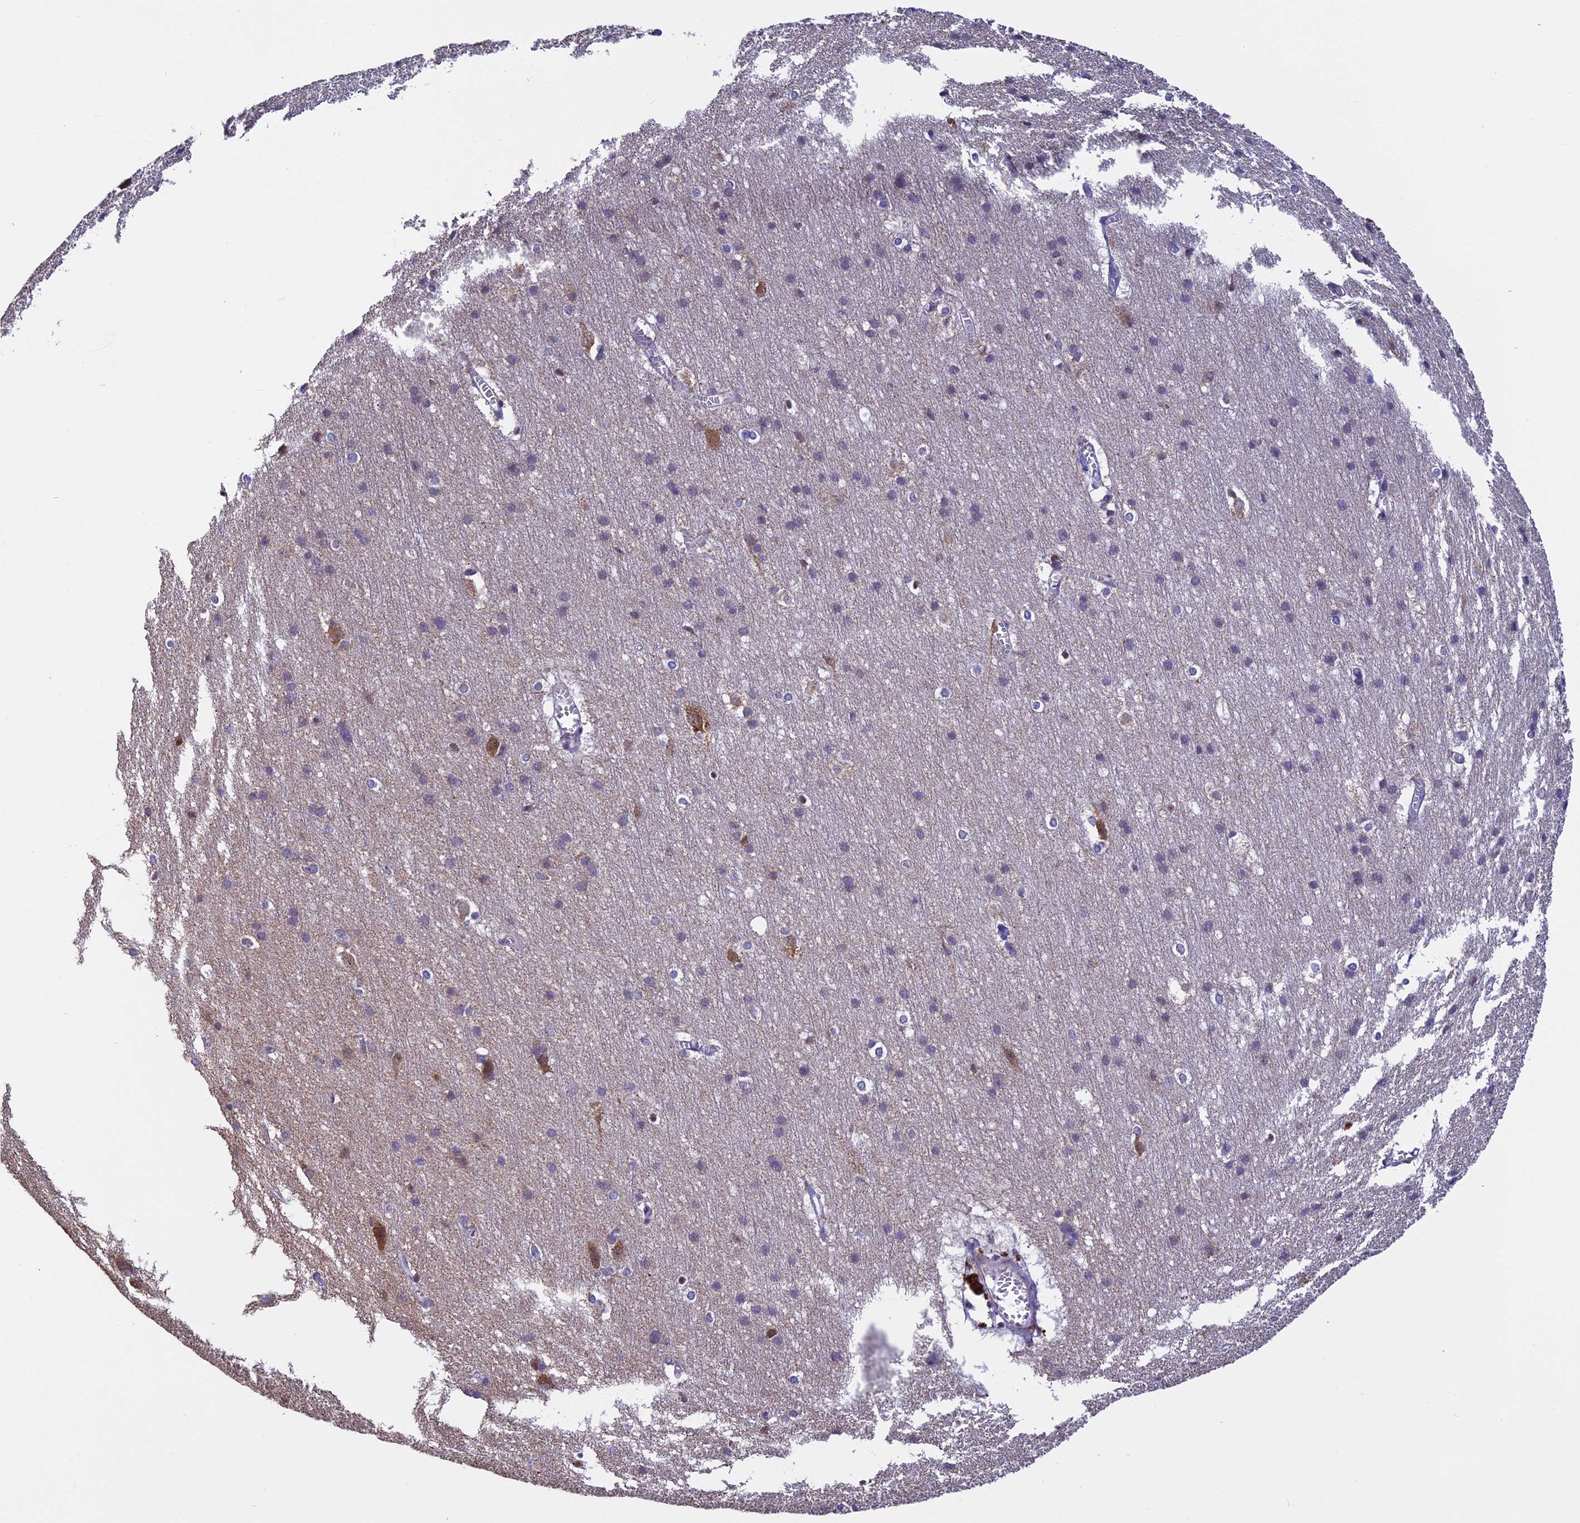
{"staining": {"intensity": "negative", "quantity": "none", "location": "none"}, "tissue": "cerebral cortex", "cell_type": "Endothelial cells", "image_type": "normal", "snomed": [{"axis": "morphology", "description": "Normal tissue, NOS"}, {"axis": "topography", "description": "Cerebral cortex"}], "caption": "Immunohistochemical staining of benign cerebral cortex displays no significant staining in endothelial cells. (DAB (3,3'-diaminobenzidine) immunohistochemistry, high magnification).", "gene": "ZNF317", "patient": {"sex": "male", "age": 54}}